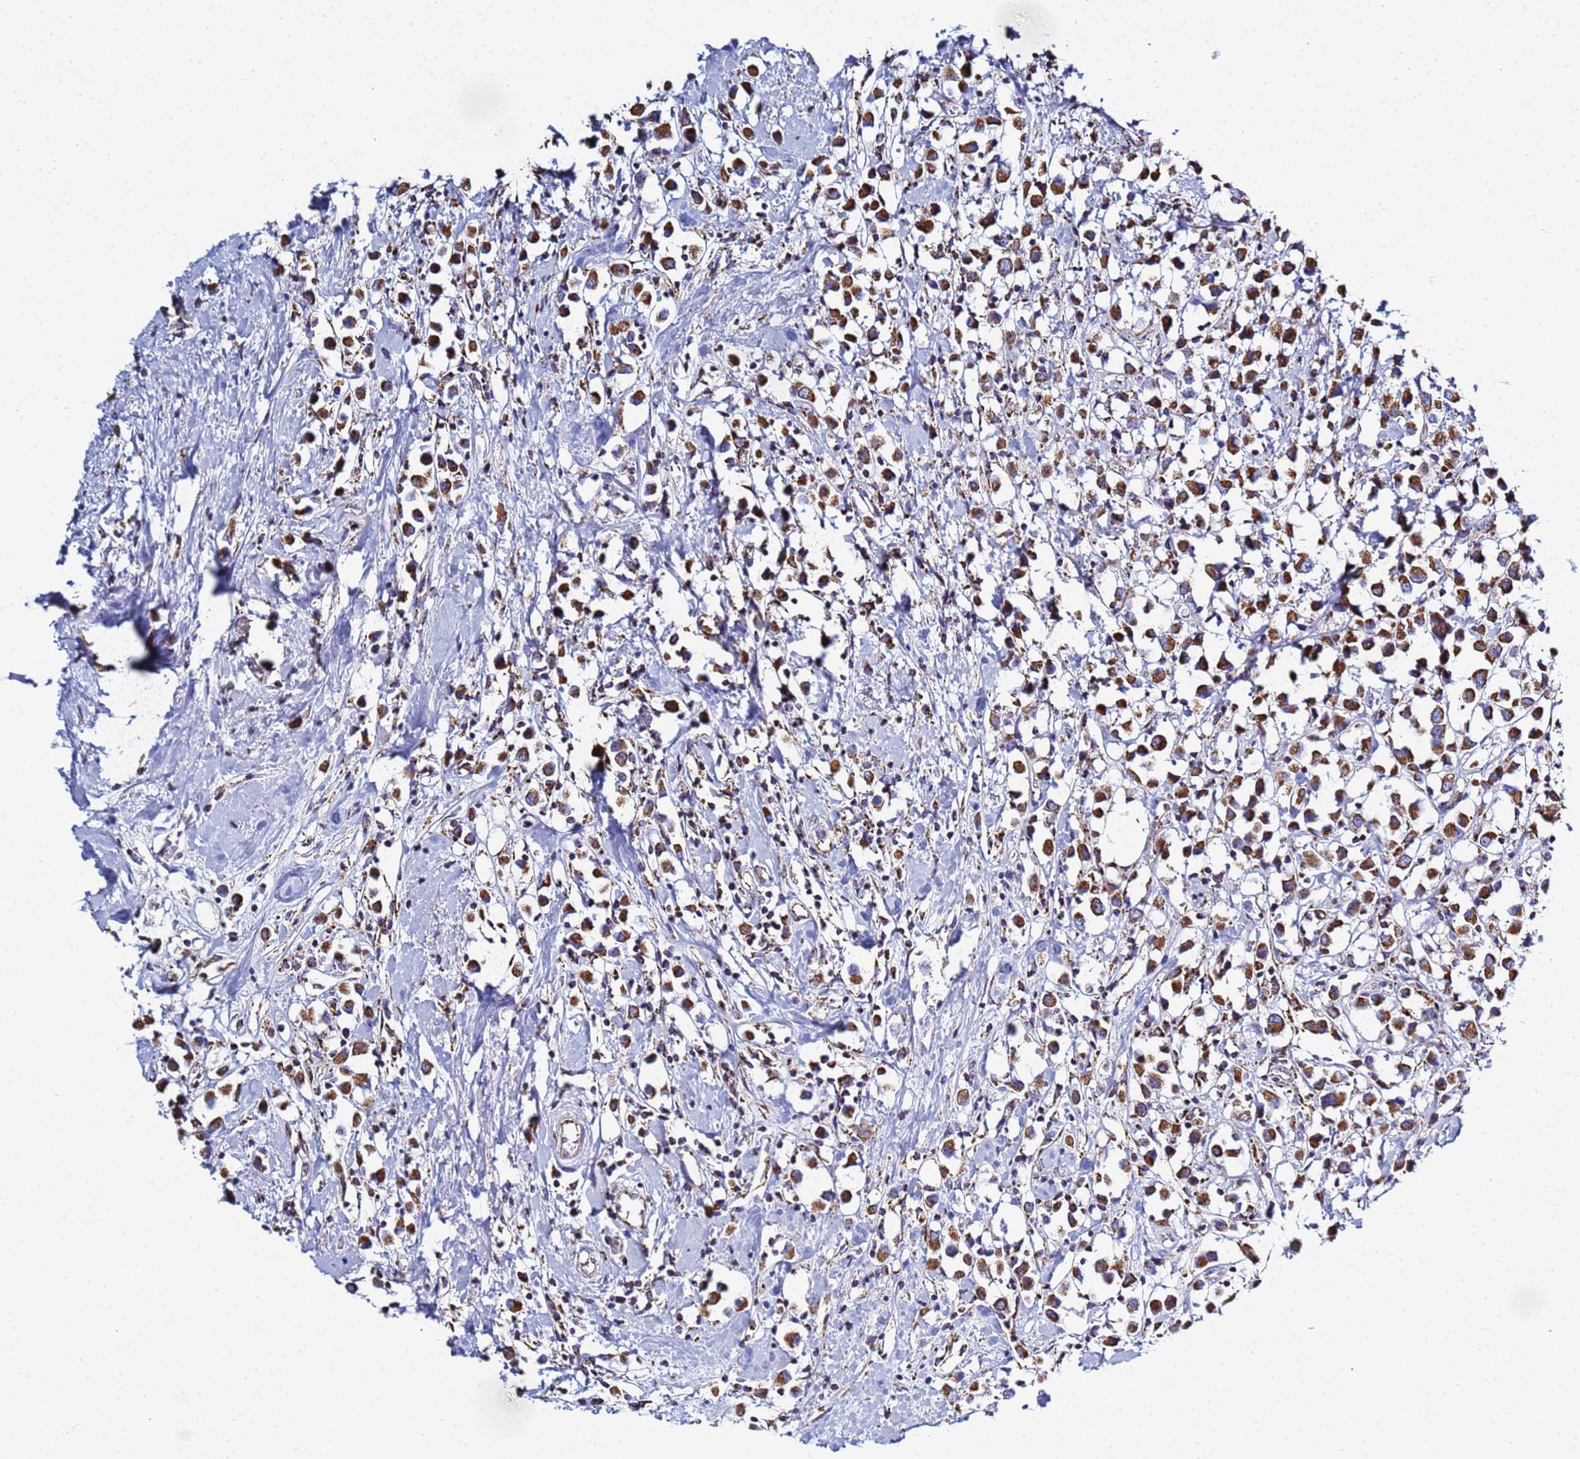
{"staining": {"intensity": "strong", "quantity": ">75%", "location": "cytoplasmic/membranous"}, "tissue": "breast cancer", "cell_type": "Tumor cells", "image_type": "cancer", "snomed": [{"axis": "morphology", "description": "Duct carcinoma"}, {"axis": "topography", "description": "Breast"}], "caption": "Strong cytoplasmic/membranous staining is seen in about >75% of tumor cells in breast cancer (intraductal carcinoma). Using DAB (3,3'-diaminobenzidine) (brown) and hematoxylin (blue) stains, captured at high magnification using brightfield microscopy.", "gene": "COQ4", "patient": {"sex": "female", "age": 61}}